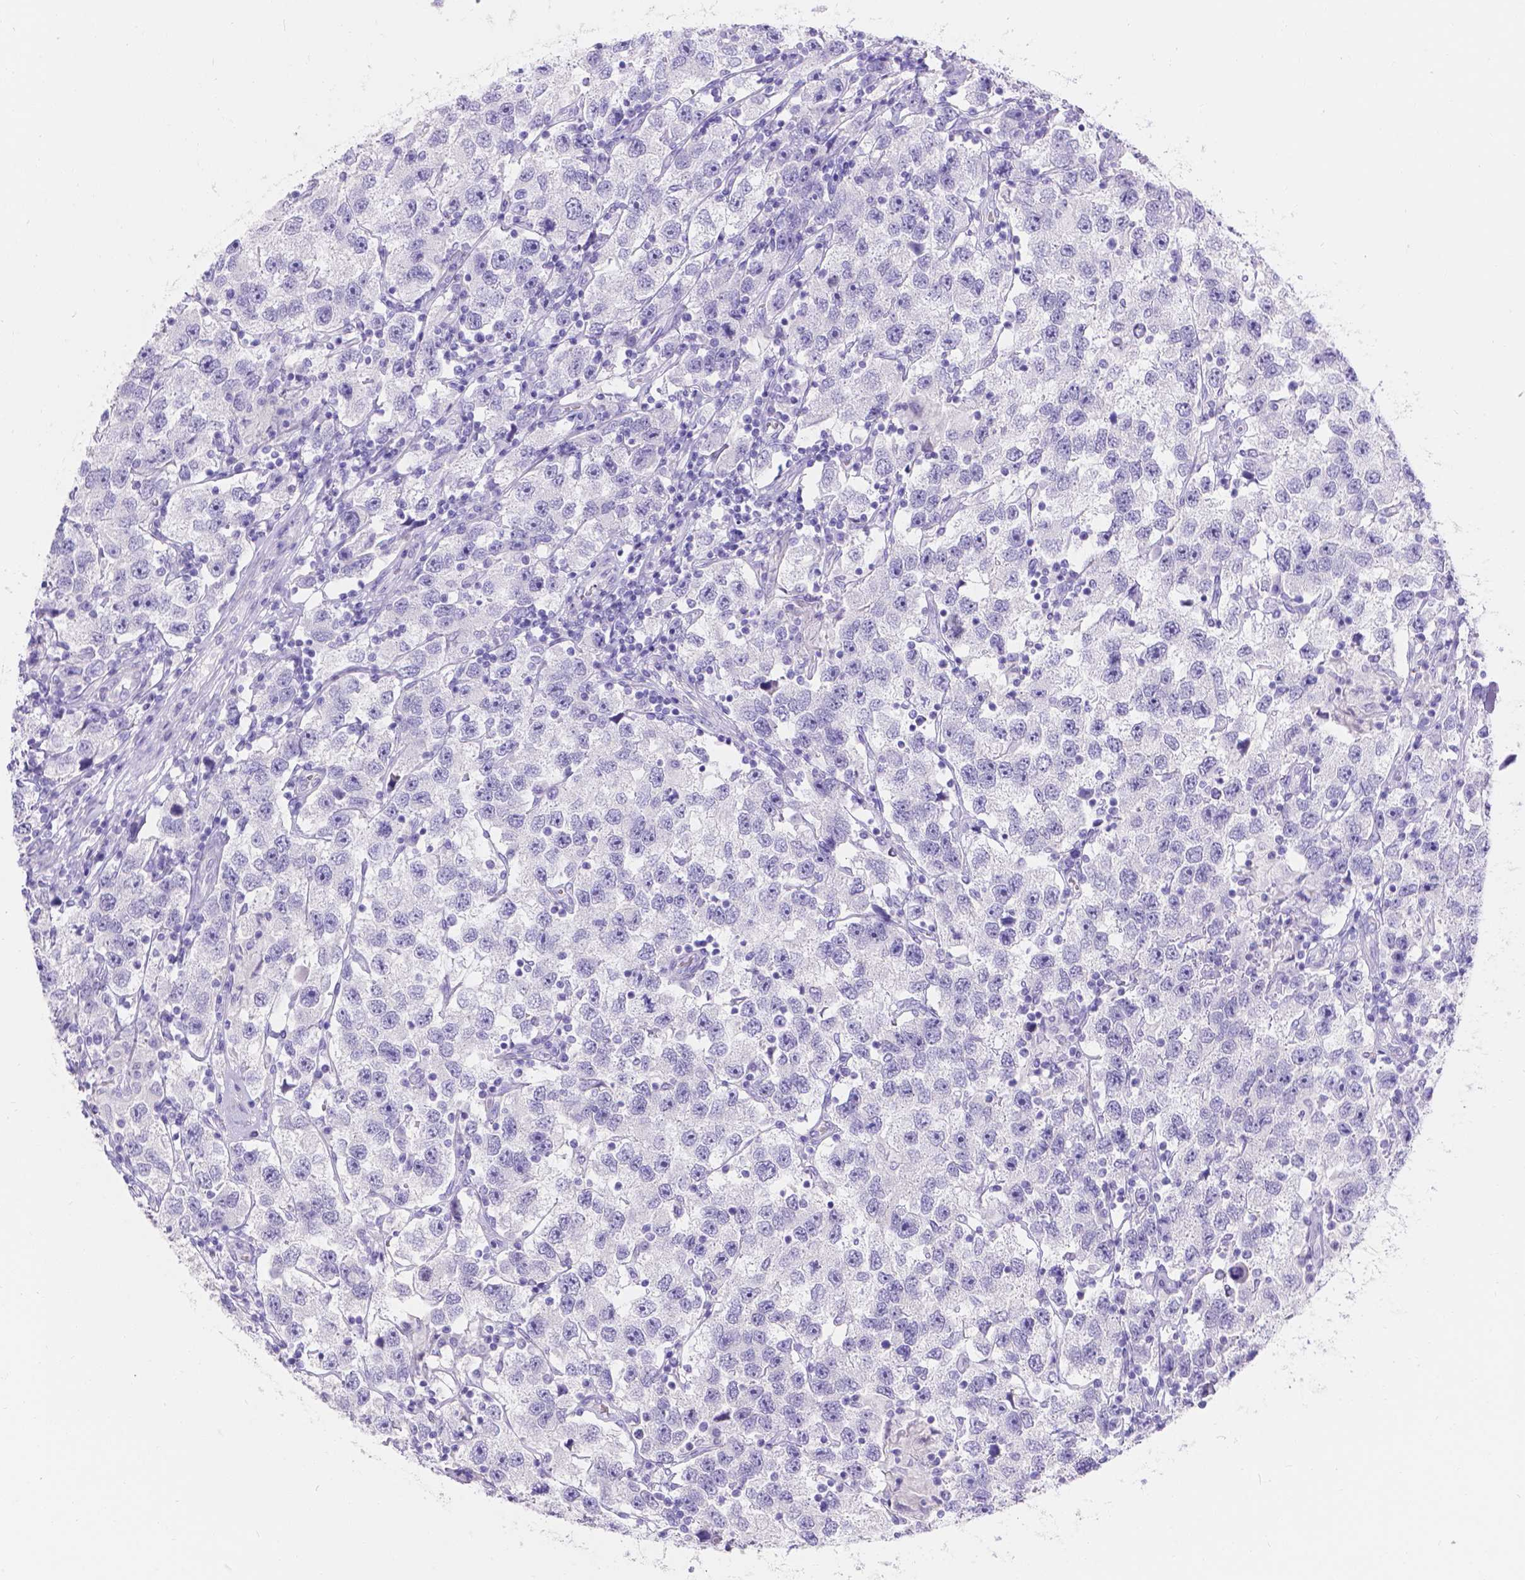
{"staining": {"intensity": "negative", "quantity": "none", "location": "none"}, "tissue": "testis cancer", "cell_type": "Tumor cells", "image_type": "cancer", "snomed": [{"axis": "morphology", "description": "Seminoma, NOS"}, {"axis": "topography", "description": "Testis"}], "caption": "Human seminoma (testis) stained for a protein using immunohistochemistry reveals no positivity in tumor cells.", "gene": "GNRHR", "patient": {"sex": "male", "age": 26}}